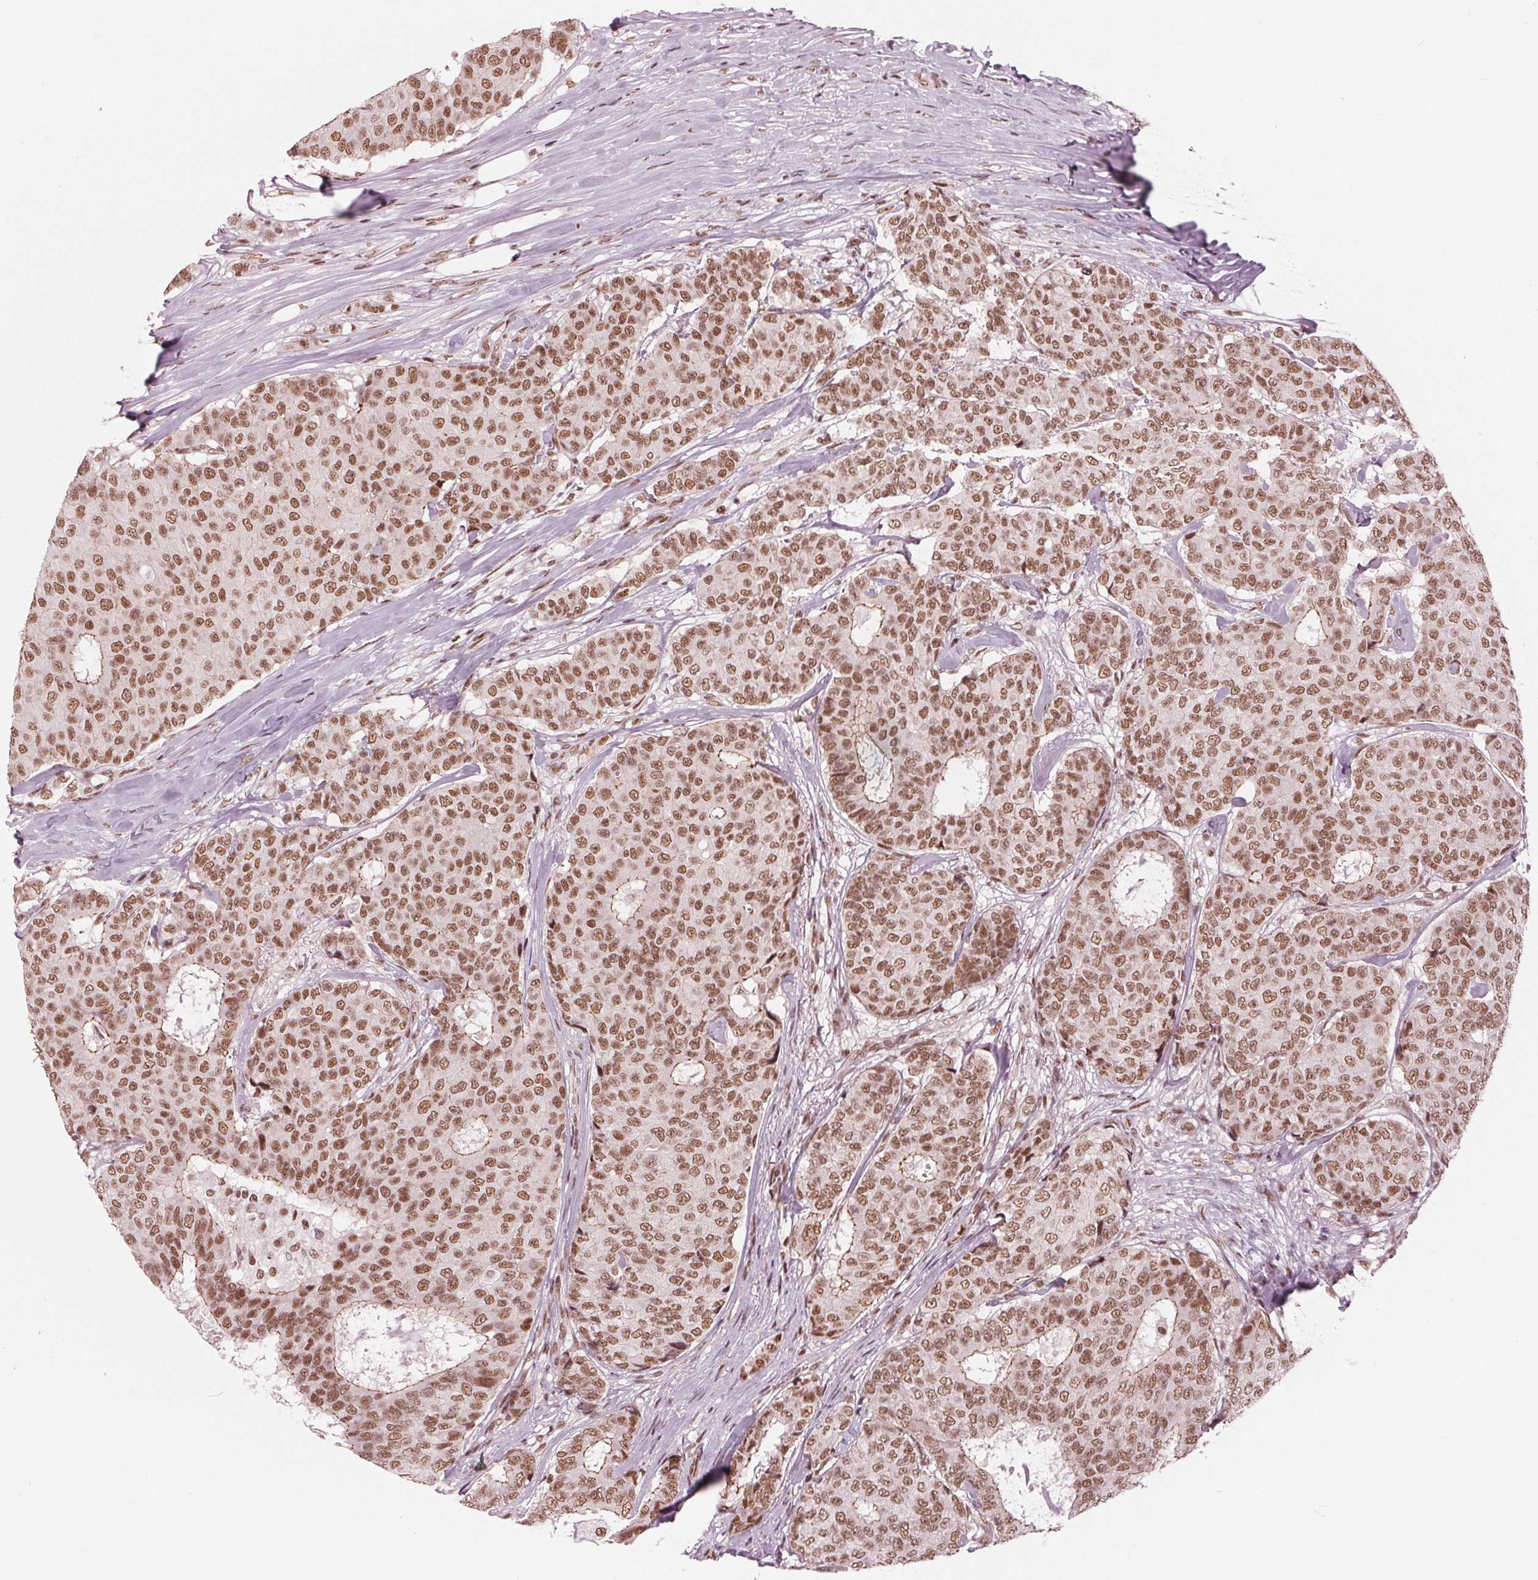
{"staining": {"intensity": "moderate", "quantity": ">75%", "location": "cytoplasmic/membranous,nuclear"}, "tissue": "breast cancer", "cell_type": "Tumor cells", "image_type": "cancer", "snomed": [{"axis": "morphology", "description": "Duct carcinoma"}, {"axis": "topography", "description": "Breast"}], "caption": "Human breast cancer stained with a brown dye exhibits moderate cytoplasmic/membranous and nuclear positive expression in approximately >75% of tumor cells.", "gene": "LSM2", "patient": {"sex": "female", "age": 75}}